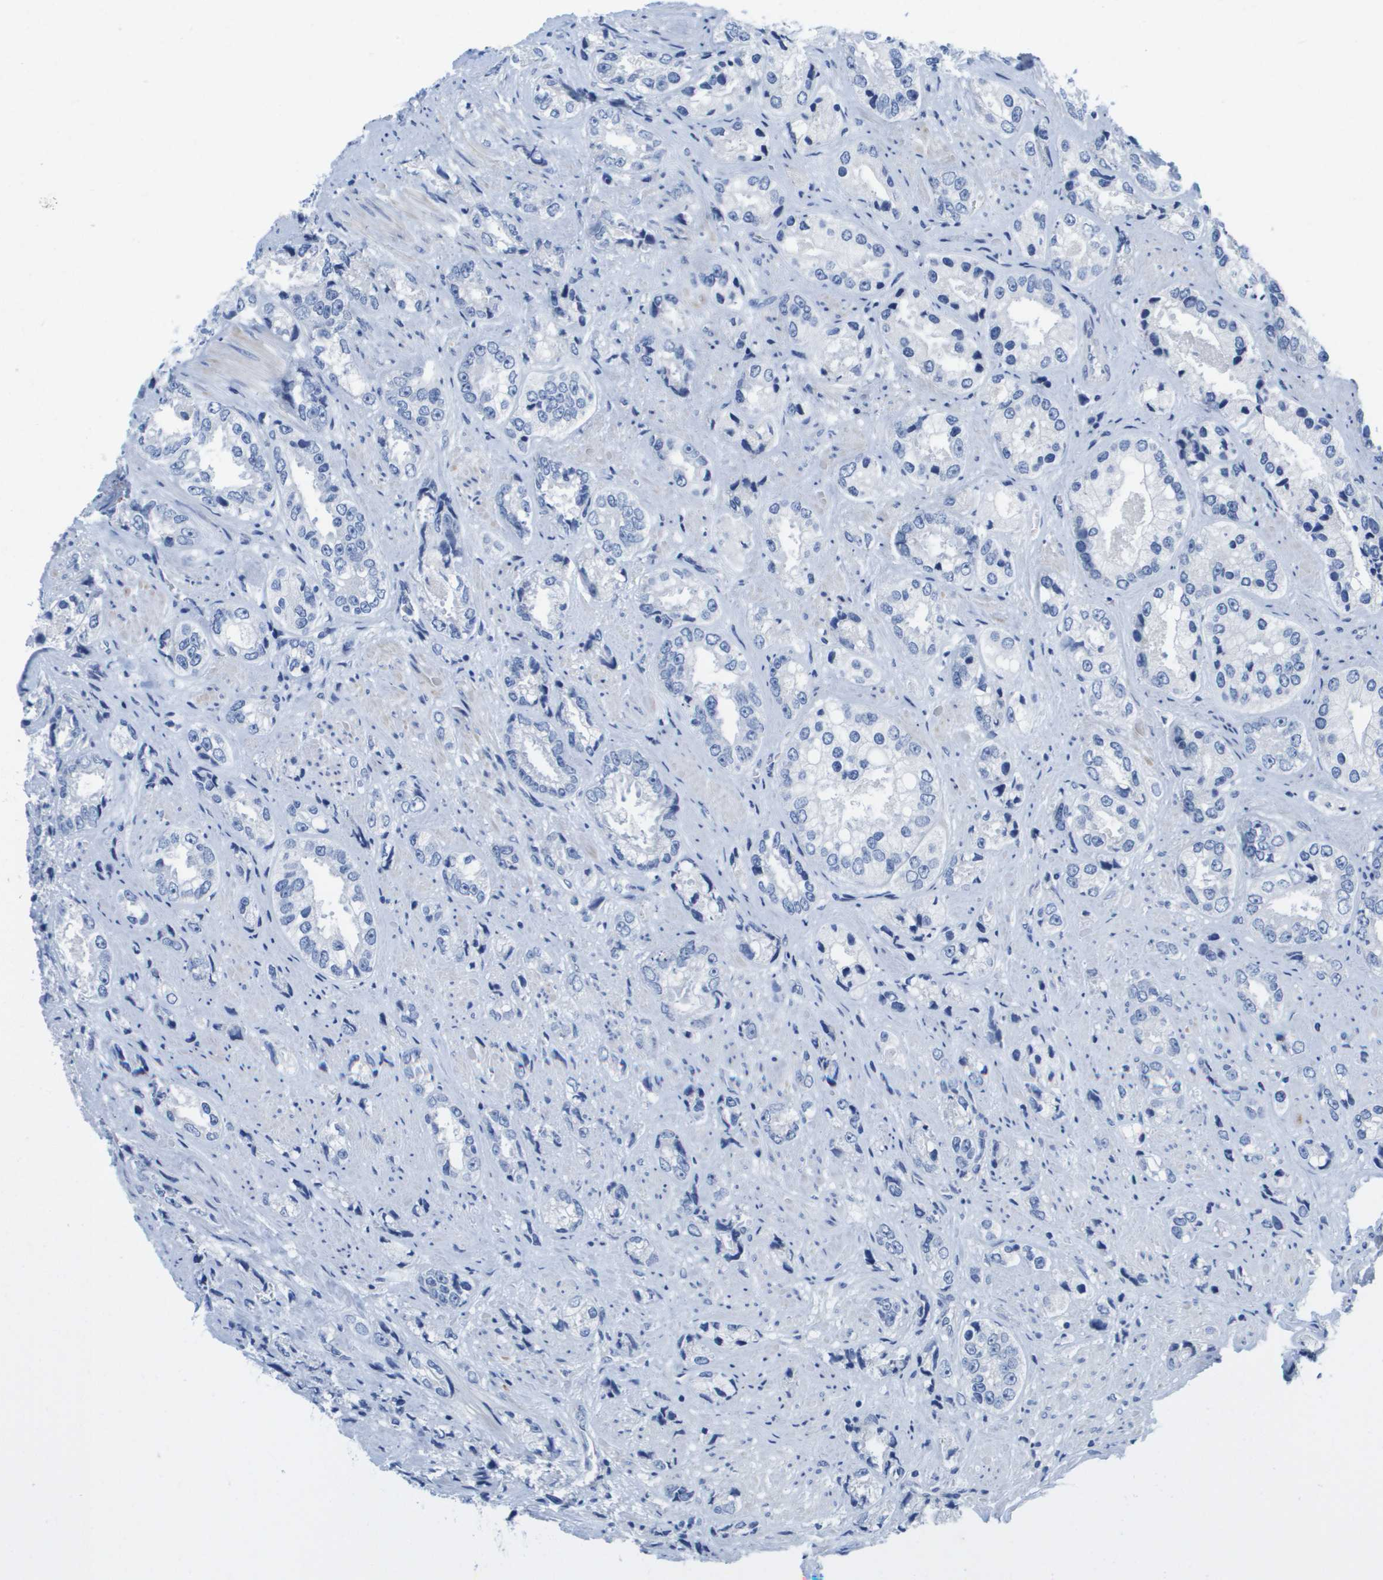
{"staining": {"intensity": "negative", "quantity": "none", "location": "none"}, "tissue": "prostate cancer", "cell_type": "Tumor cells", "image_type": "cancer", "snomed": [{"axis": "morphology", "description": "Adenocarcinoma, High grade"}, {"axis": "topography", "description": "Prostate"}], "caption": "DAB immunohistochemical staining of human prostate cancer exhibits no significant staining in tumor cells.", "gene": "APOA1", "patient": {"sex": "male", "age": 61}}